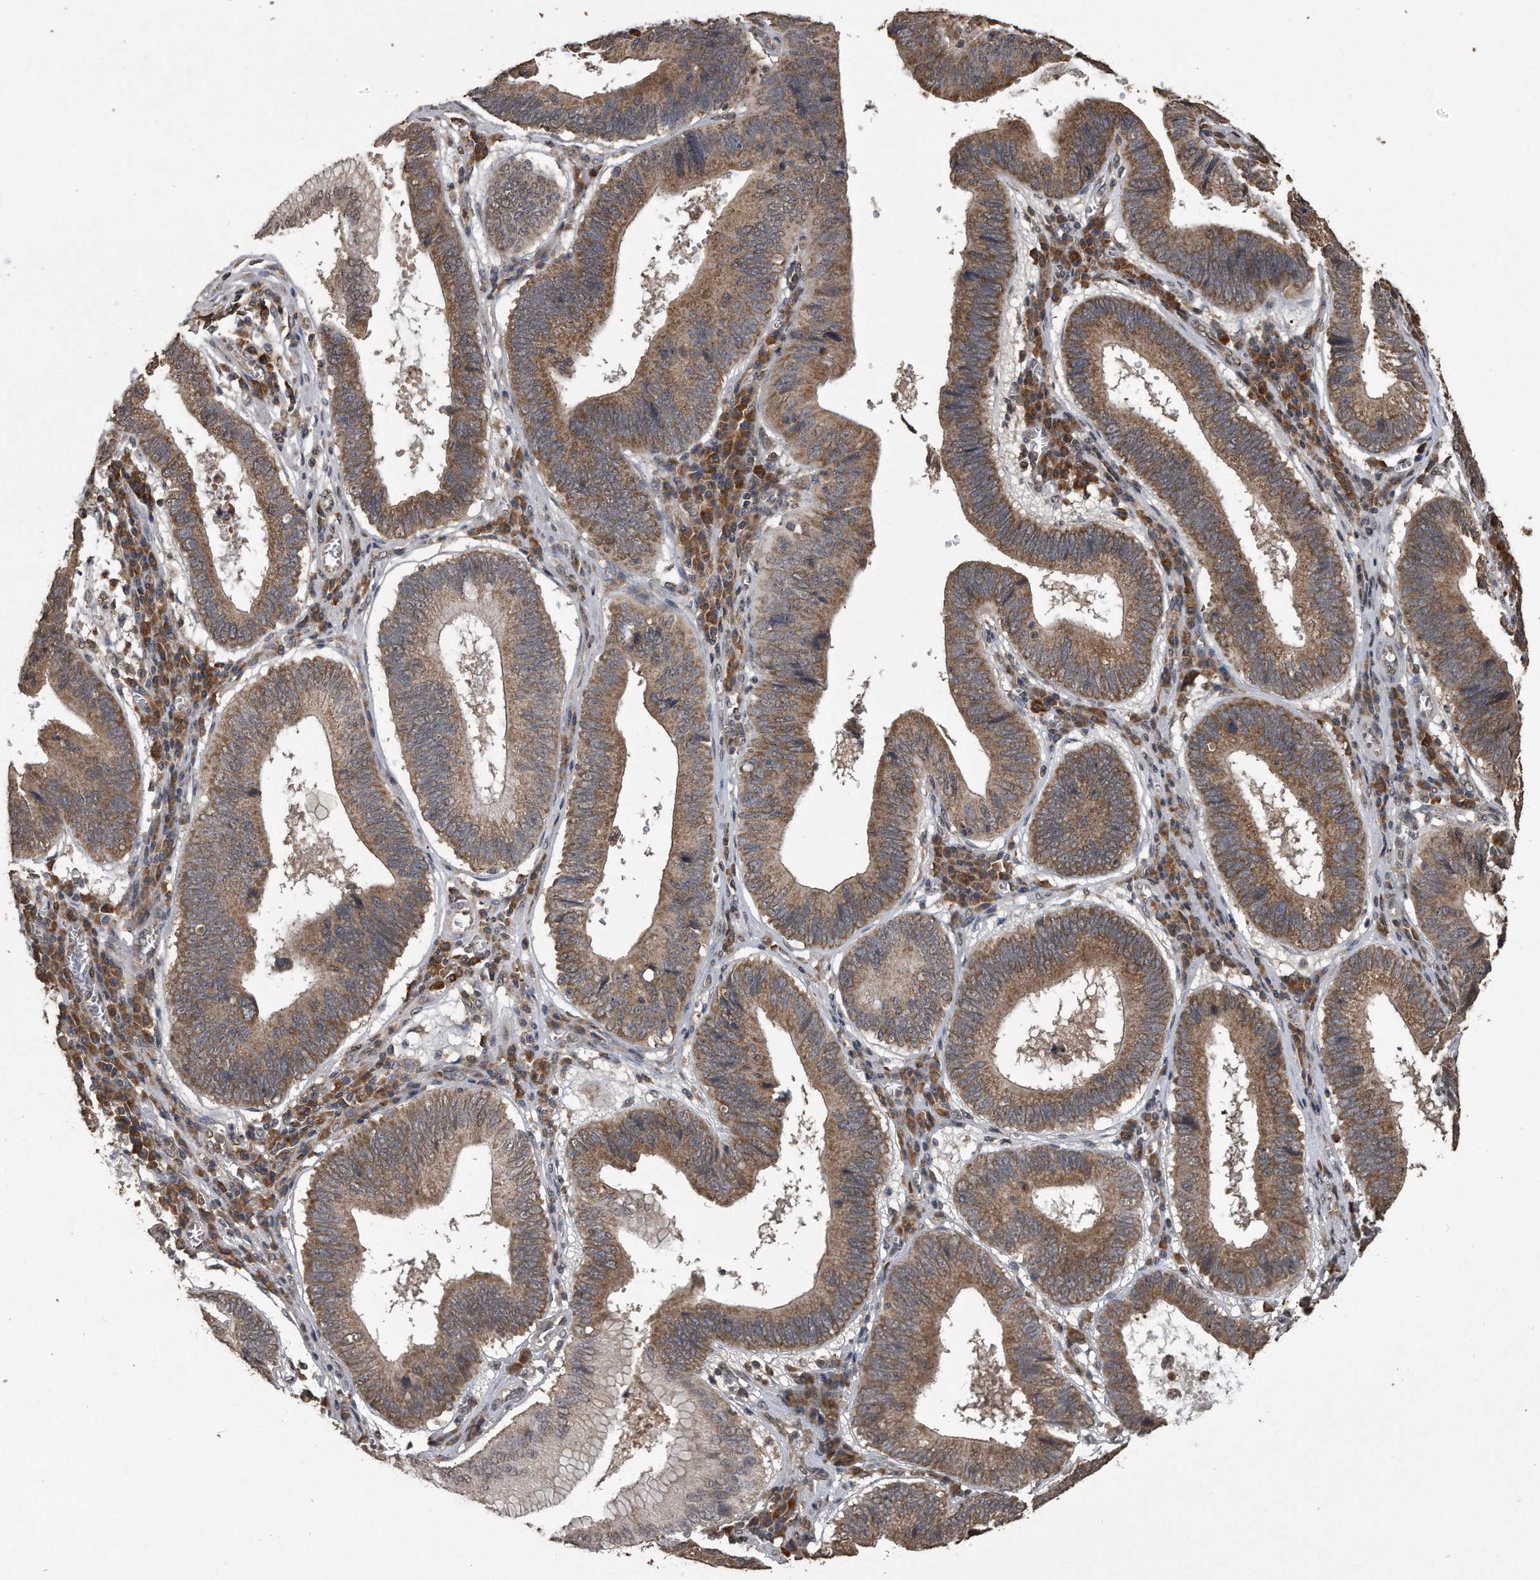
{"staining": {"intensity": "moderate", "quantity": ">75%", "location": "cytoplasmic/membranous"}, "tissue": "stomach cancer", "cell_type": "Tumor cells", "image_type": "cancer", "snomed": [{"axis": "morphology", "description": "Adenocarcinoma, NOS"}, {"axis": "topography", "description": "Stomach"}], "caption": "Adenocarcinoma (stomach) stained with DAB immunohistochemistry (IHC) displays medium levels of moderate cytoplasmic/membranous staining in about >75% of tumor cells.", "gene": "CRYZL1", "patient": {"sex": "male", "age": 59}}